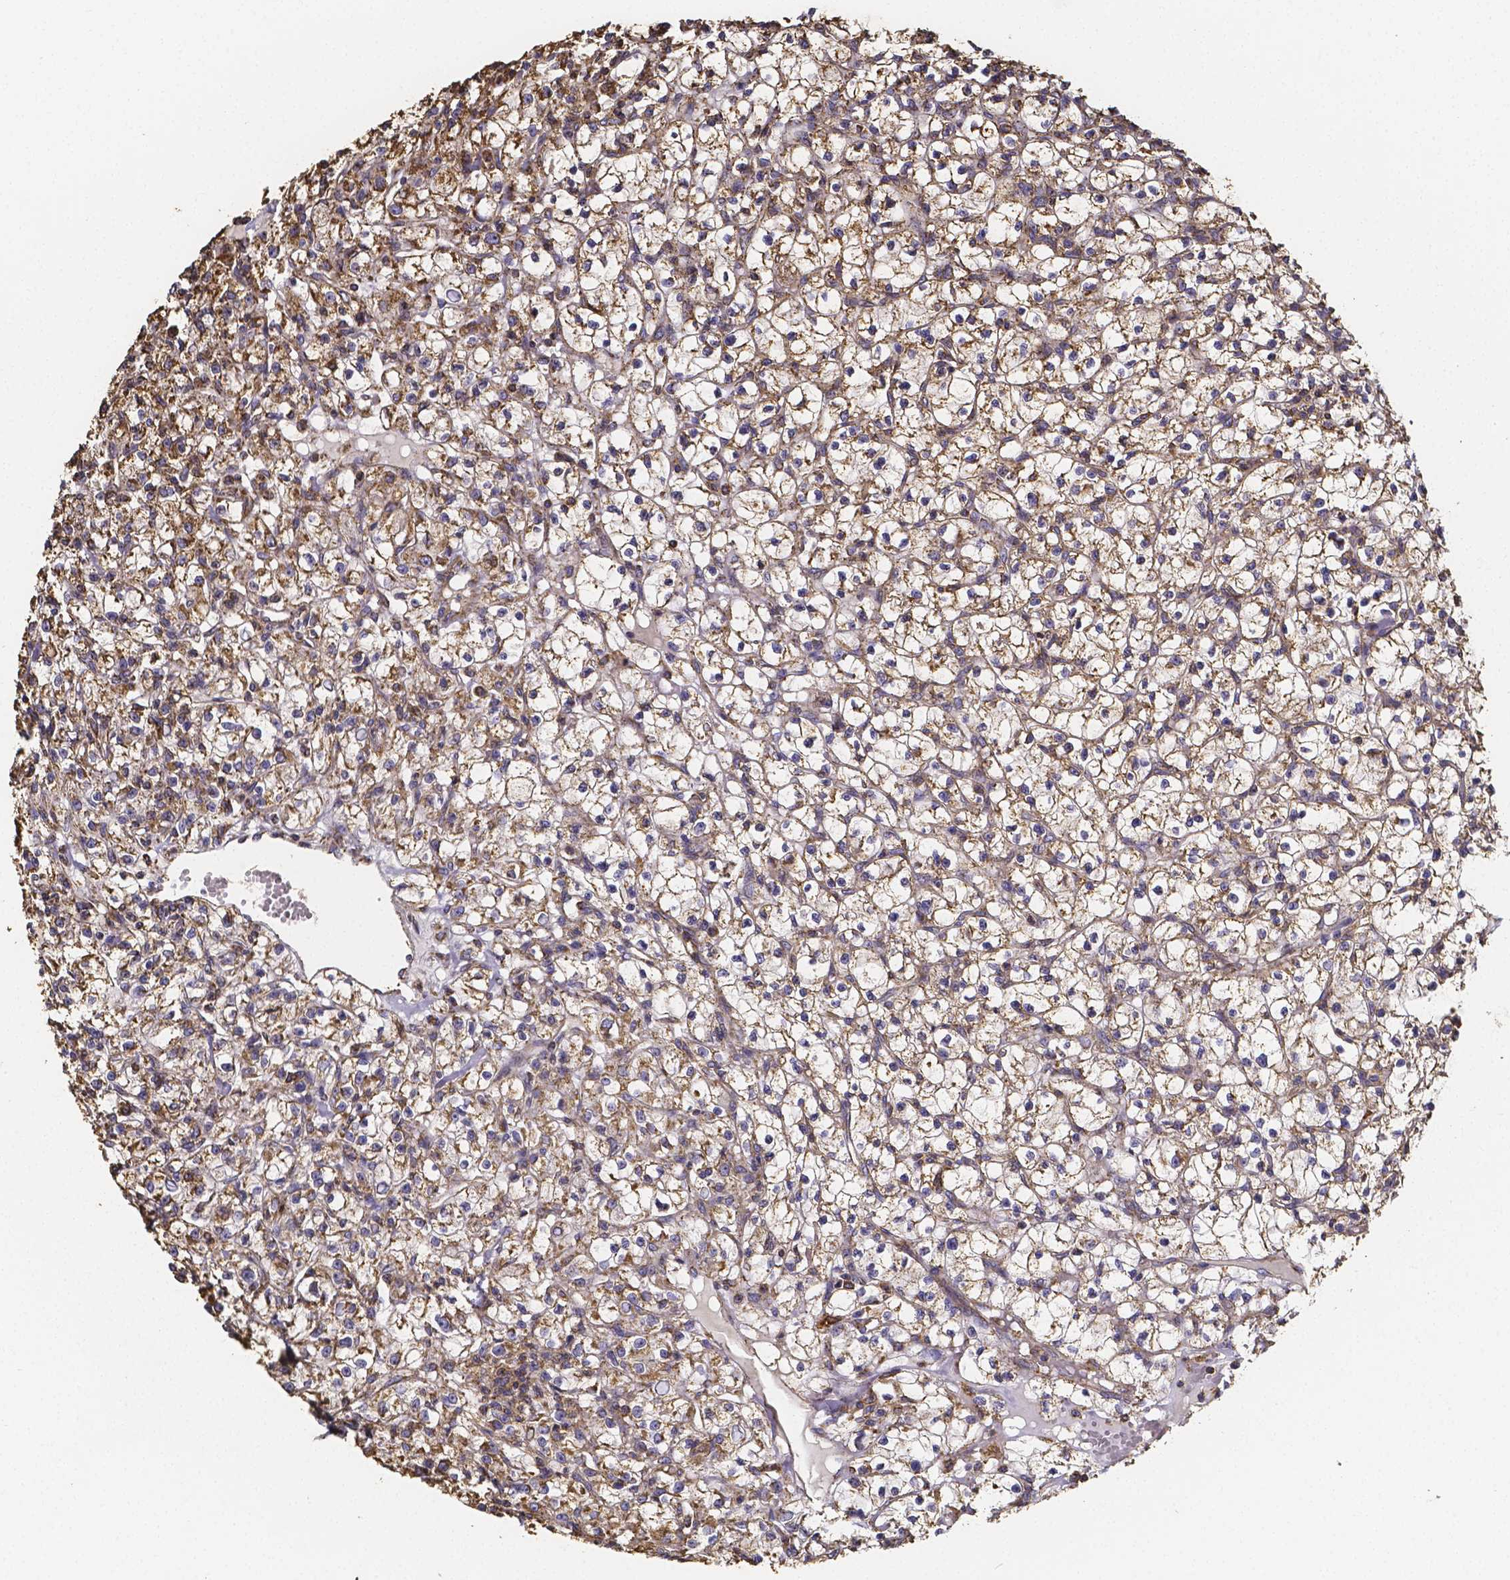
{"staining": {"intensity": "moderate", "quantity": ">75%", "location": "cytoplasmic/membranous"}, "tissue": "renal cancer", "cell_type": "Tumor cells", "image_type": "cancer", "snomed": [{"axis": "morphology", "description": "Adenocarcinoma, NOS"}, {"axis": "topography", "description": "Kidney"}], "caption": "Renal adenocarcinoma stained with a protein marker demonstrates moderate staining in tumor cells.", "gene": "SLC35D2", "patient": {"sex": "female", "age": 59}}